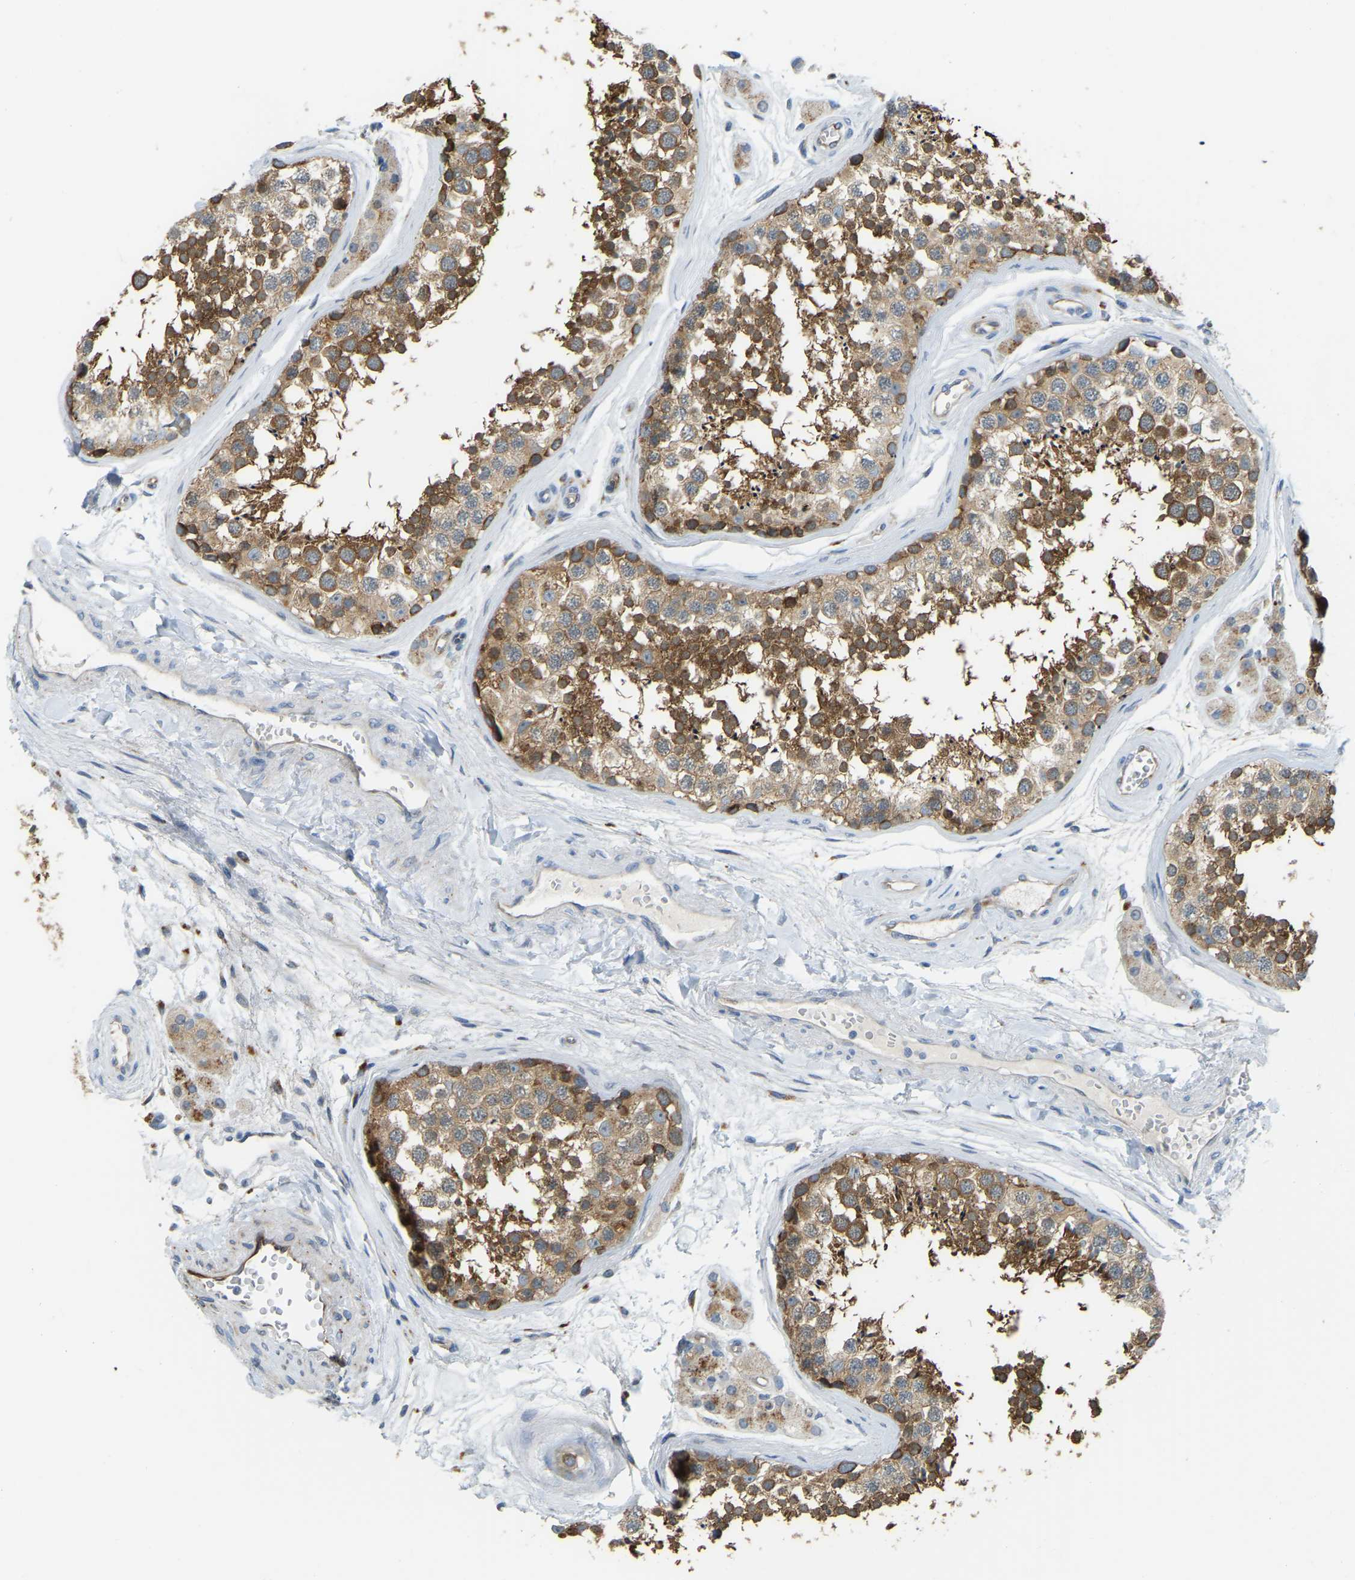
{"staining": {"intensity": "strong", "quantity": ">75%", "location": "cytoplasmic/membranous"}, "tissue": "testis", "cell_type": "Cells in seminiferous ducts", "image_type": "normal", "snomed": [{"axis": "morphology", "description": "Normal tissue, NOS"}, {"axis": "topography", "description": "Testis"}], "caption": "Benign testis exhibits strong cytoplasmic/membranous staining in approximately >75% of cells in seminiferous ducts The staining was performed using DAB (3,3'-diaminobenzidine) to visualize the protein expression in brown, while the nuclei were stained in blue with hematoxylin (Magnification: 20x)..", "gene": "NME8", "patient": {"sex": "male", "age": 56}}